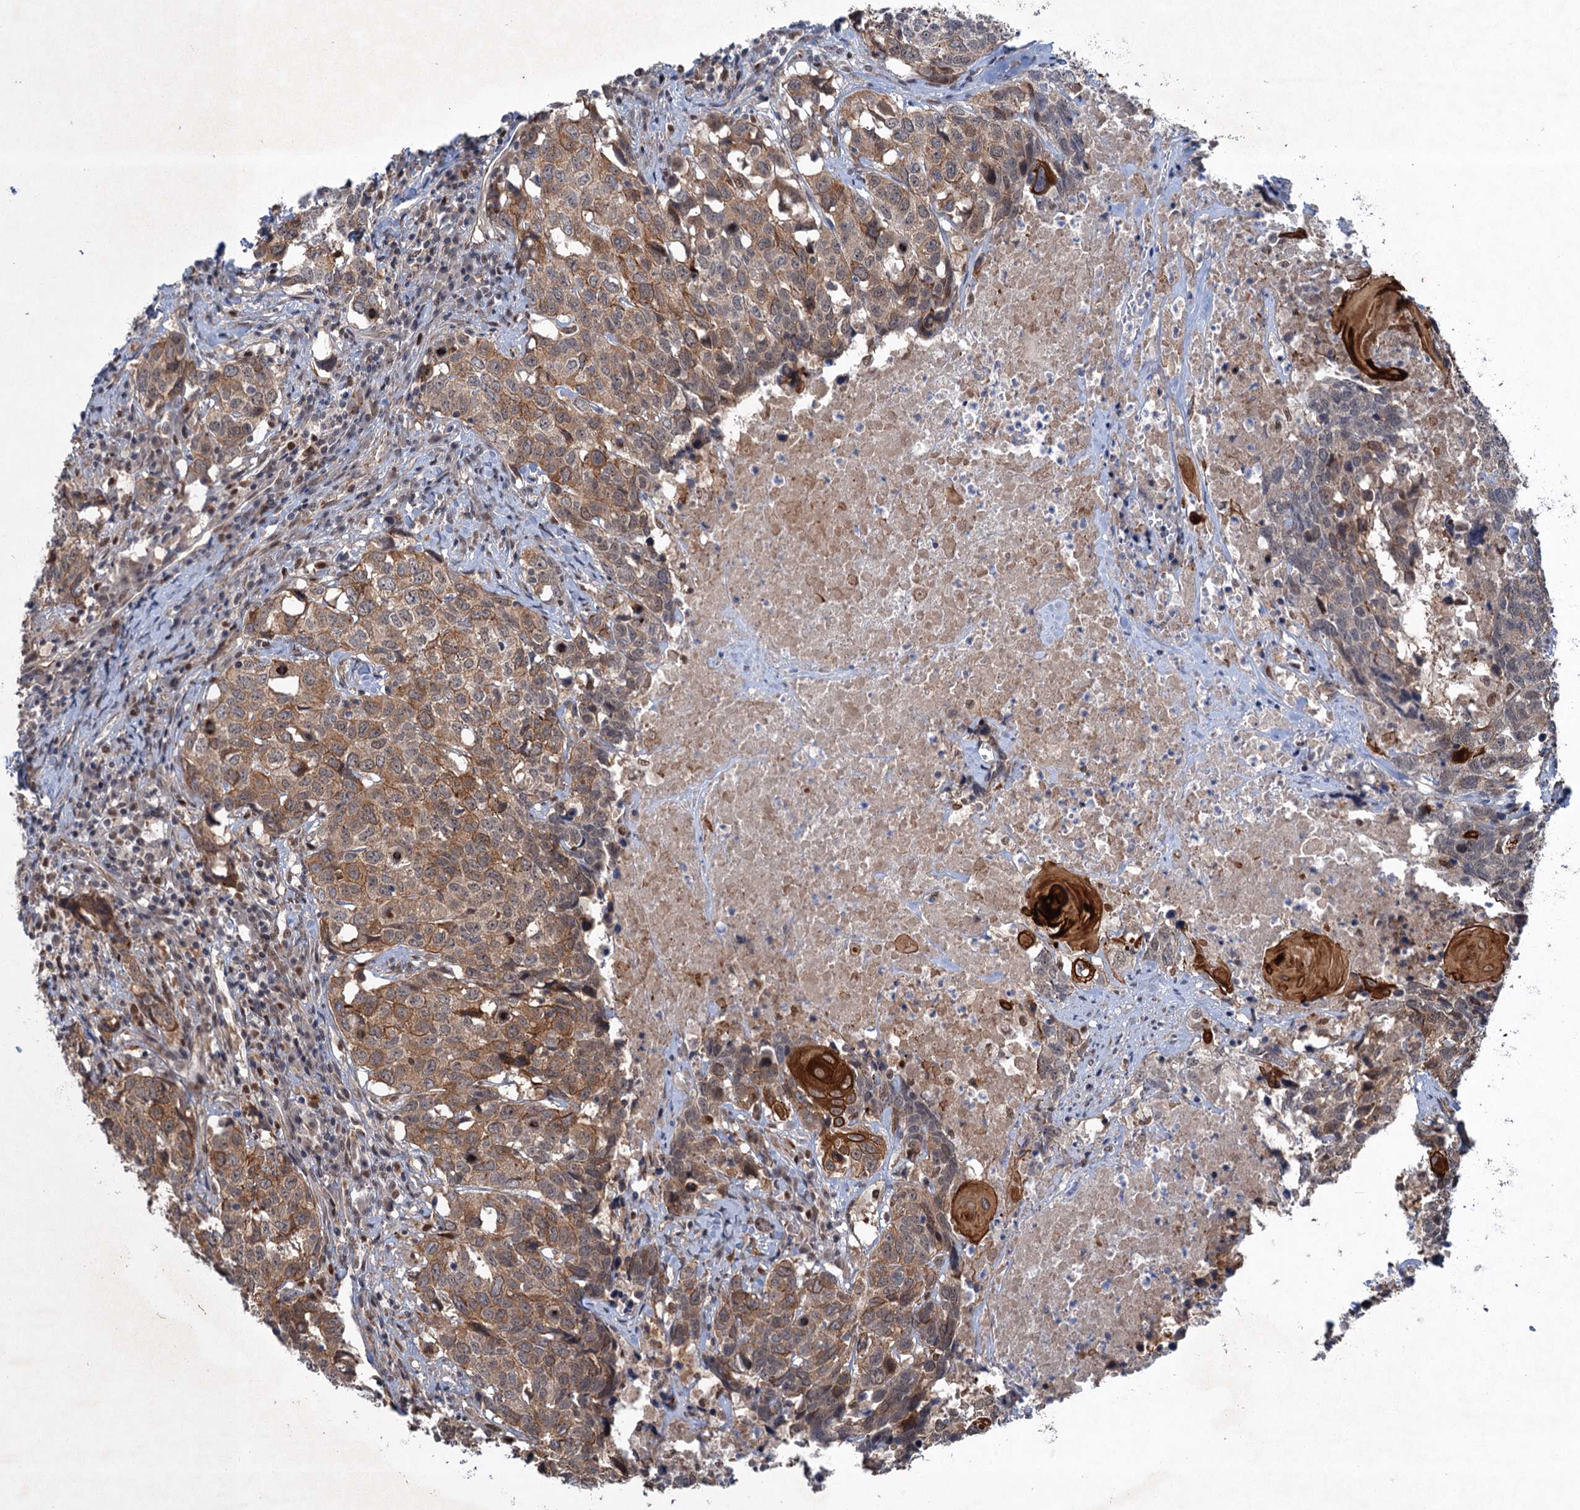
{"staining": {"intensity": "strong", "quantity": "<25%", "location": "cytoplasmic/membranous"}, "tissue": "head and neck cancer", "cell_type": "Tumor cells", "image_type": "cancer", "snomed": [{"axis": "morphology", "description": "Squamous cell carcinoma, NOS"}, {"axis": "topography", "description": "Head-Neck"}], "caption": "Approximately <25% of tumor cells in head and neck cancer display strong cytoplasmic/membranous protein positivity as visualized by brown immunohistochemical staining.", "gene": "TTC31", "patient": {"sex": "male", "age": 66}}